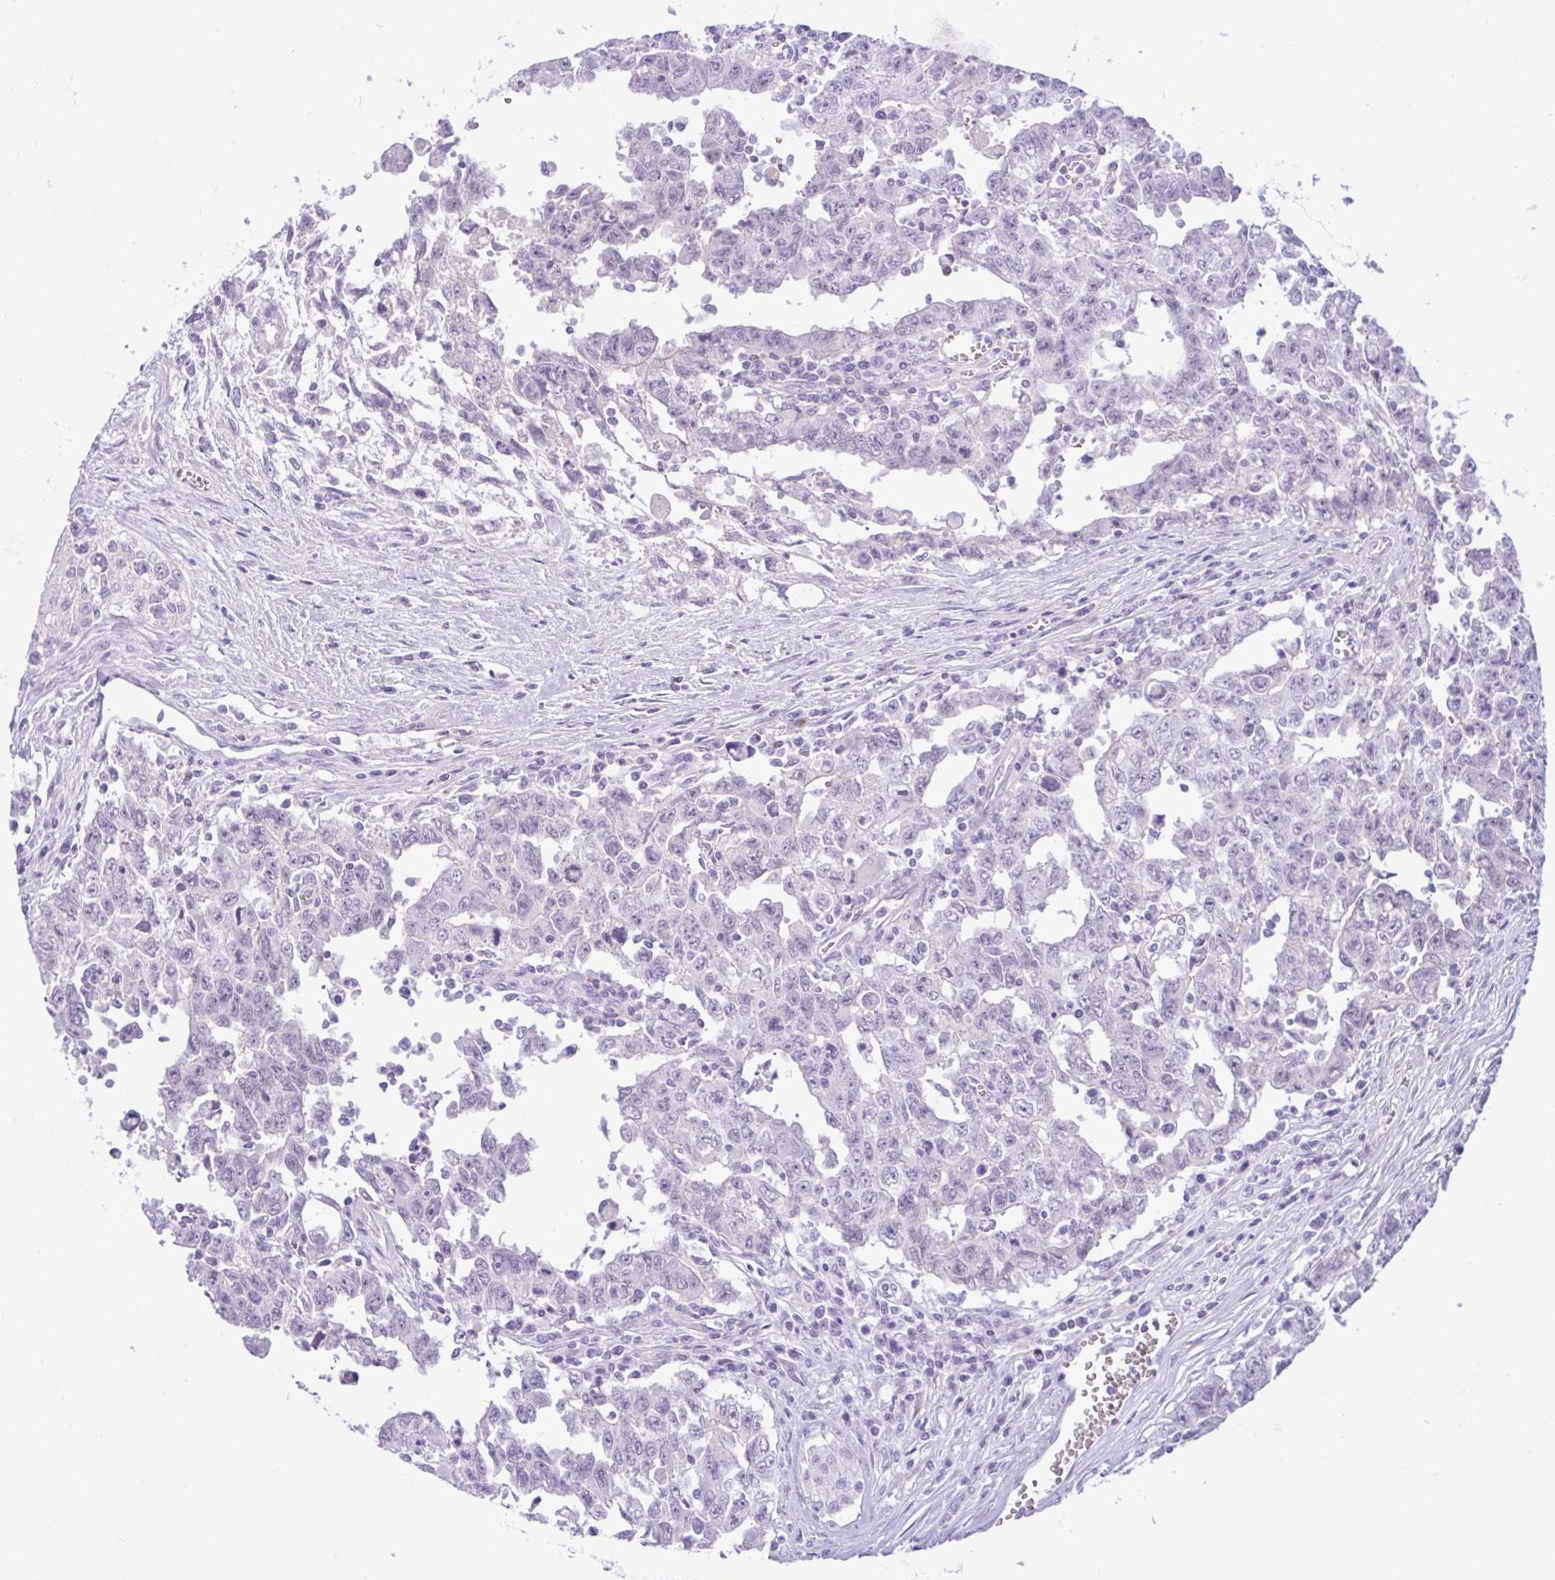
{"staining": {"intensity": "negative", "quantity": "none", "location": "none"}, "tissue": "testis cancer", "cell_type": "Tumor cells", "image_type": "cancer", "snomed": [{"axis": "morphology", "description": "Carcinoma, Embryonal, NOS"}, {"axis": "topography", "description": "Testis"}], "caption": "An IHC photomicrograph of testis cancer (embryonal carcinoma) is shown. There is no staining in tumor cells of testis cancer (embryonal carcinoma). (DAB (3,3'-diaminobenzidine) immunohistochemistry (IHC), high magnification).", "gene": "ZNF101", "patient": {"sex": "male", "age": 24}}